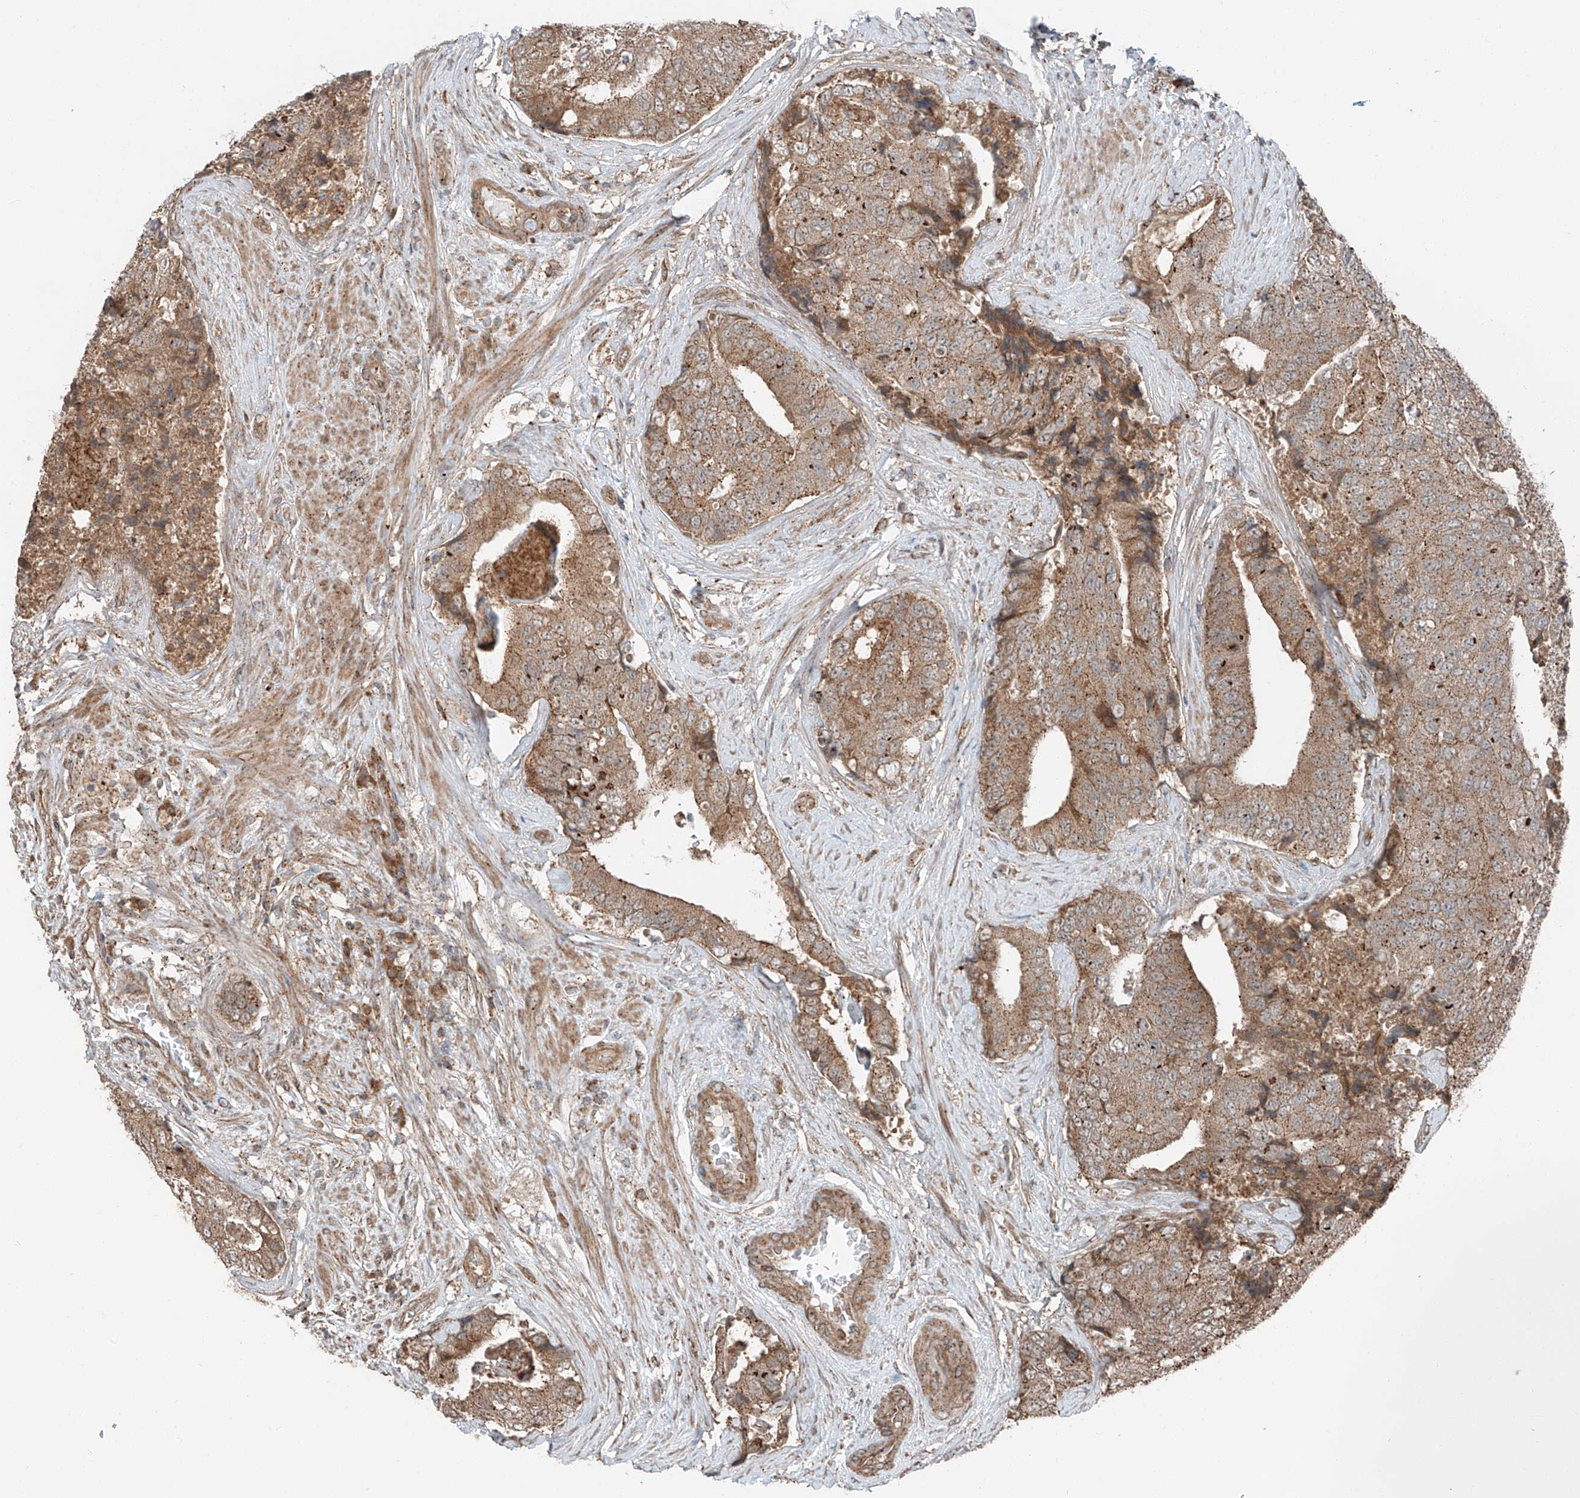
{"staining": {"intensity": "moderate", "quantity": ">75%", "location": "cytoplasmic/membranous"}, "tissue": "prostate cancer", "cell_type": "Tumor cells", "image_type": "cancer", "snomed": [{"axis": "morphology", "description": "Adenocarcinoma, High grade"}, {"axis": "topography", "description": "Prostate"}], "caption": "Brown immunohistochemical staining in prostate cancer demonstrates moderate cytoplasmic/membranous expression in approximately >75% of tumor cells.", "gene": "CEP162", "patient": {"sex": "male", "age": 70}}